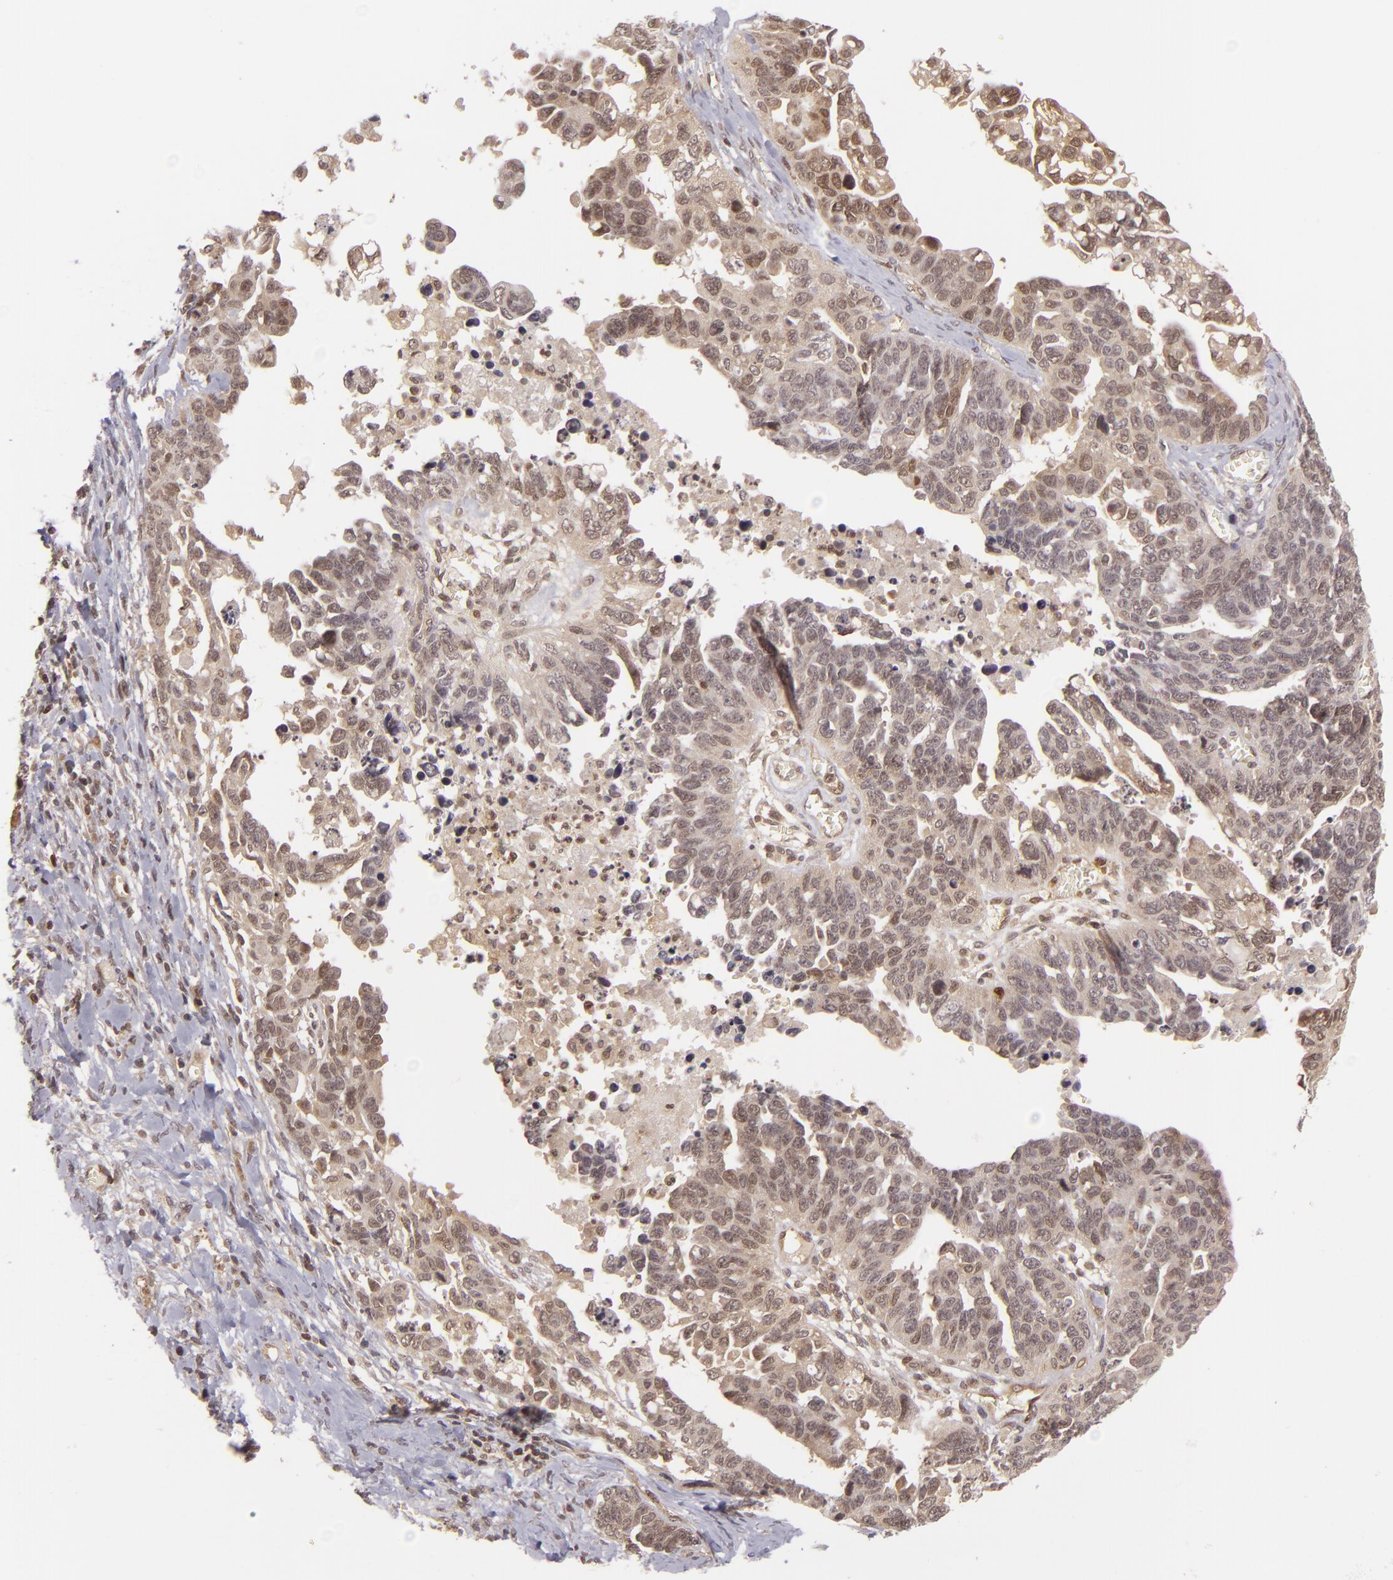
{"staining": {"intensity": "moderate", "quantity": ">75%", "location": "cytoplasmic/membranous,nuclear"}, "tissue": "ovarian cancer", "cell_type": "Tumor cells", "image_type": "cancer", "snomed": [{"axis": "morphology", "description": "Cystadenocarcinoma, serous, NOS"}, {"axis": "topography", "description": "Ovary"}], "caption": "Ovarian cancer was stained to show a protein in brown. There is medium levels of moderate cytoplasmic/membranous and nuclear expression in about >75% of tumor cells. (DAB IHC, brown staining for protein, blue staining for nuclei).", "gene": "ZBTB33", "patient": {"sex": "female", "age": 69}}